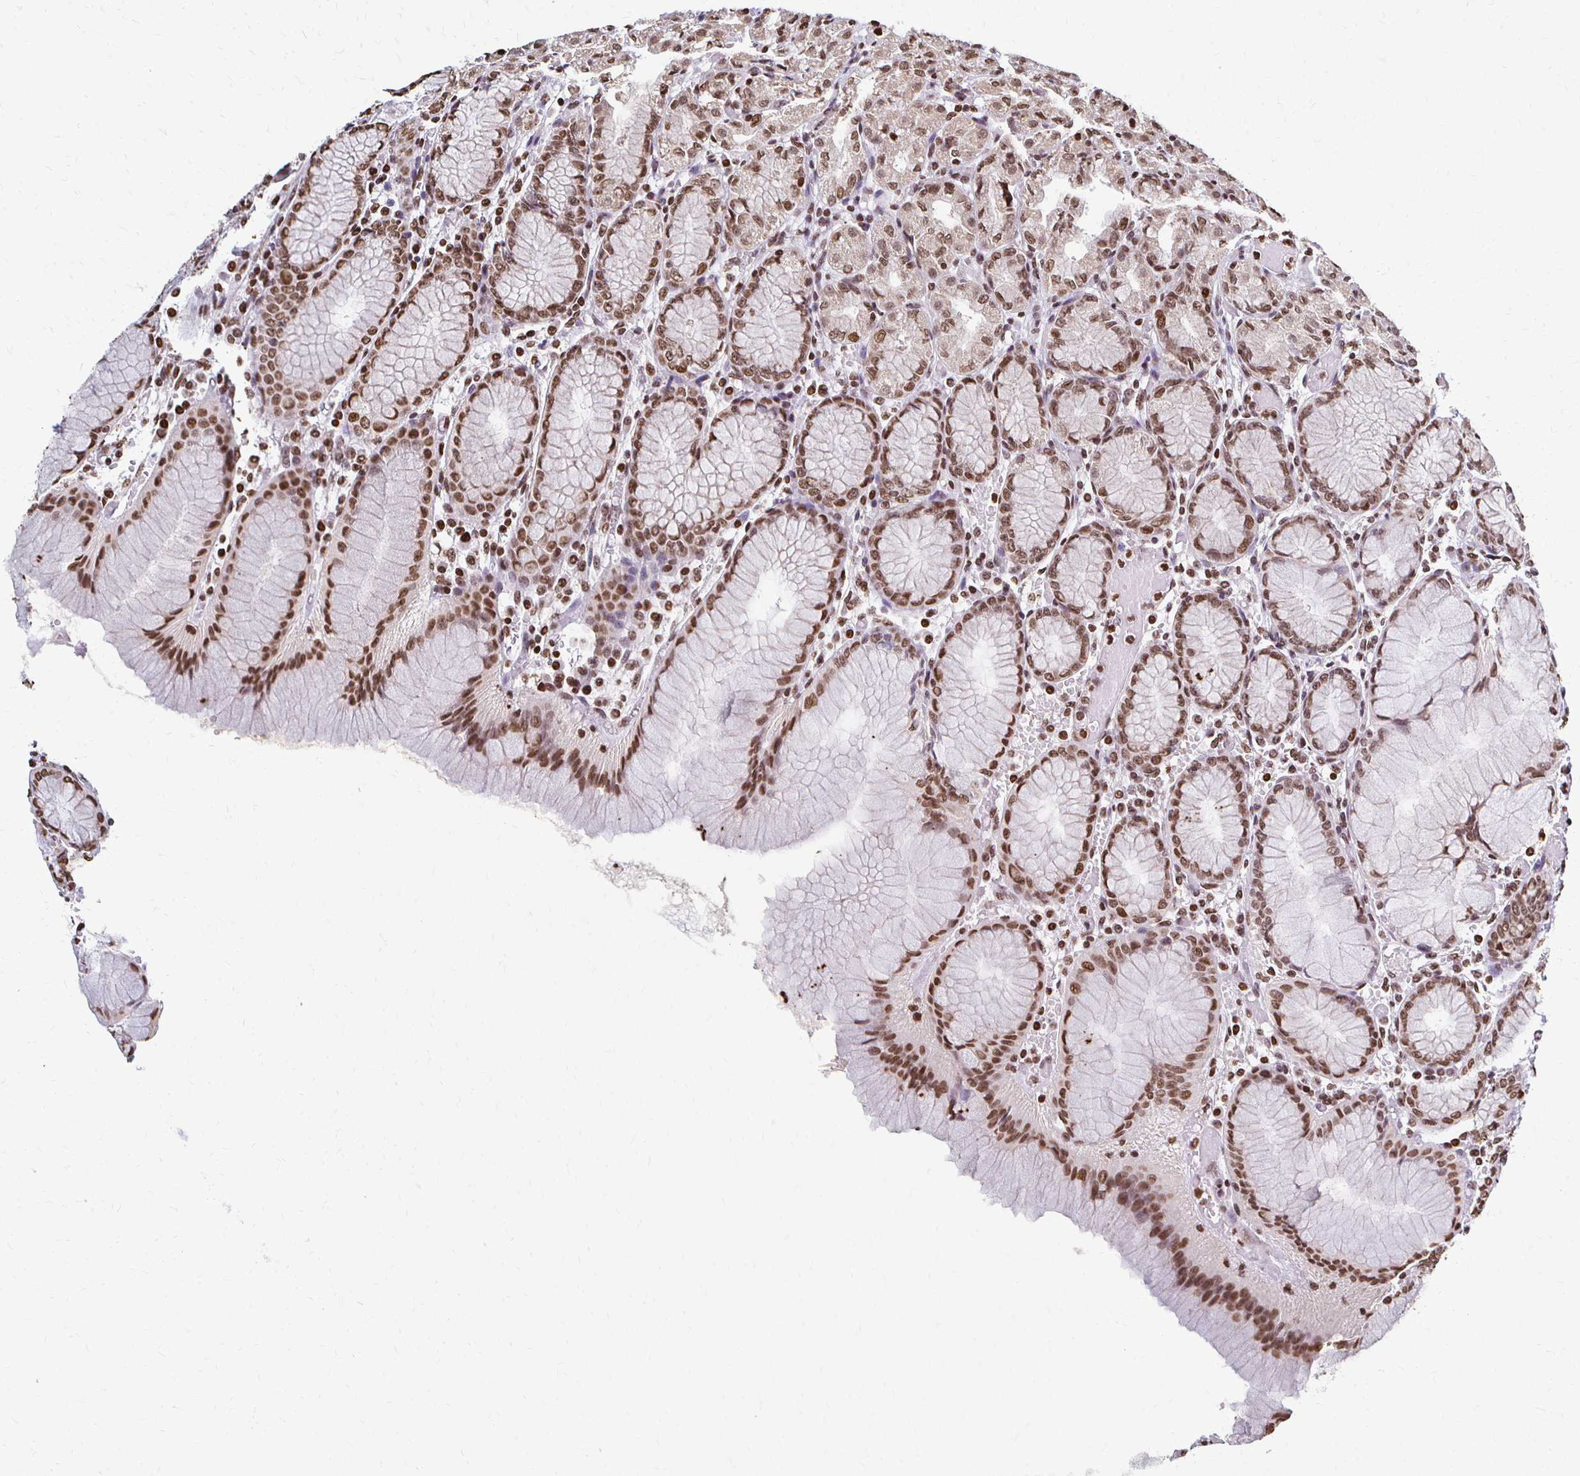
{"staining": {"intensity": "moderate", "quantity": "25%-75%", "location": "cytoplasmic/membranous,nuclear"}, "tissue": "stomach", "cell_type": "Glandular cells", "image_type": "normal", "snomed": [{"axis": "morphology", "description": "Normal tissue, NOS"}, {"axis": "topography", "description": "Stomach"}], "caption": "Immunohistochemistry (IHC) micrograph of normal stomach stained for a protein (brown), which demonstrates medium levels of moderate cytoplasmic/membranous,nuclear staining in about 25%-75% of glandular cells.", "gene": "HOXA9", "patient": {"sex": "female", "age": 57}}